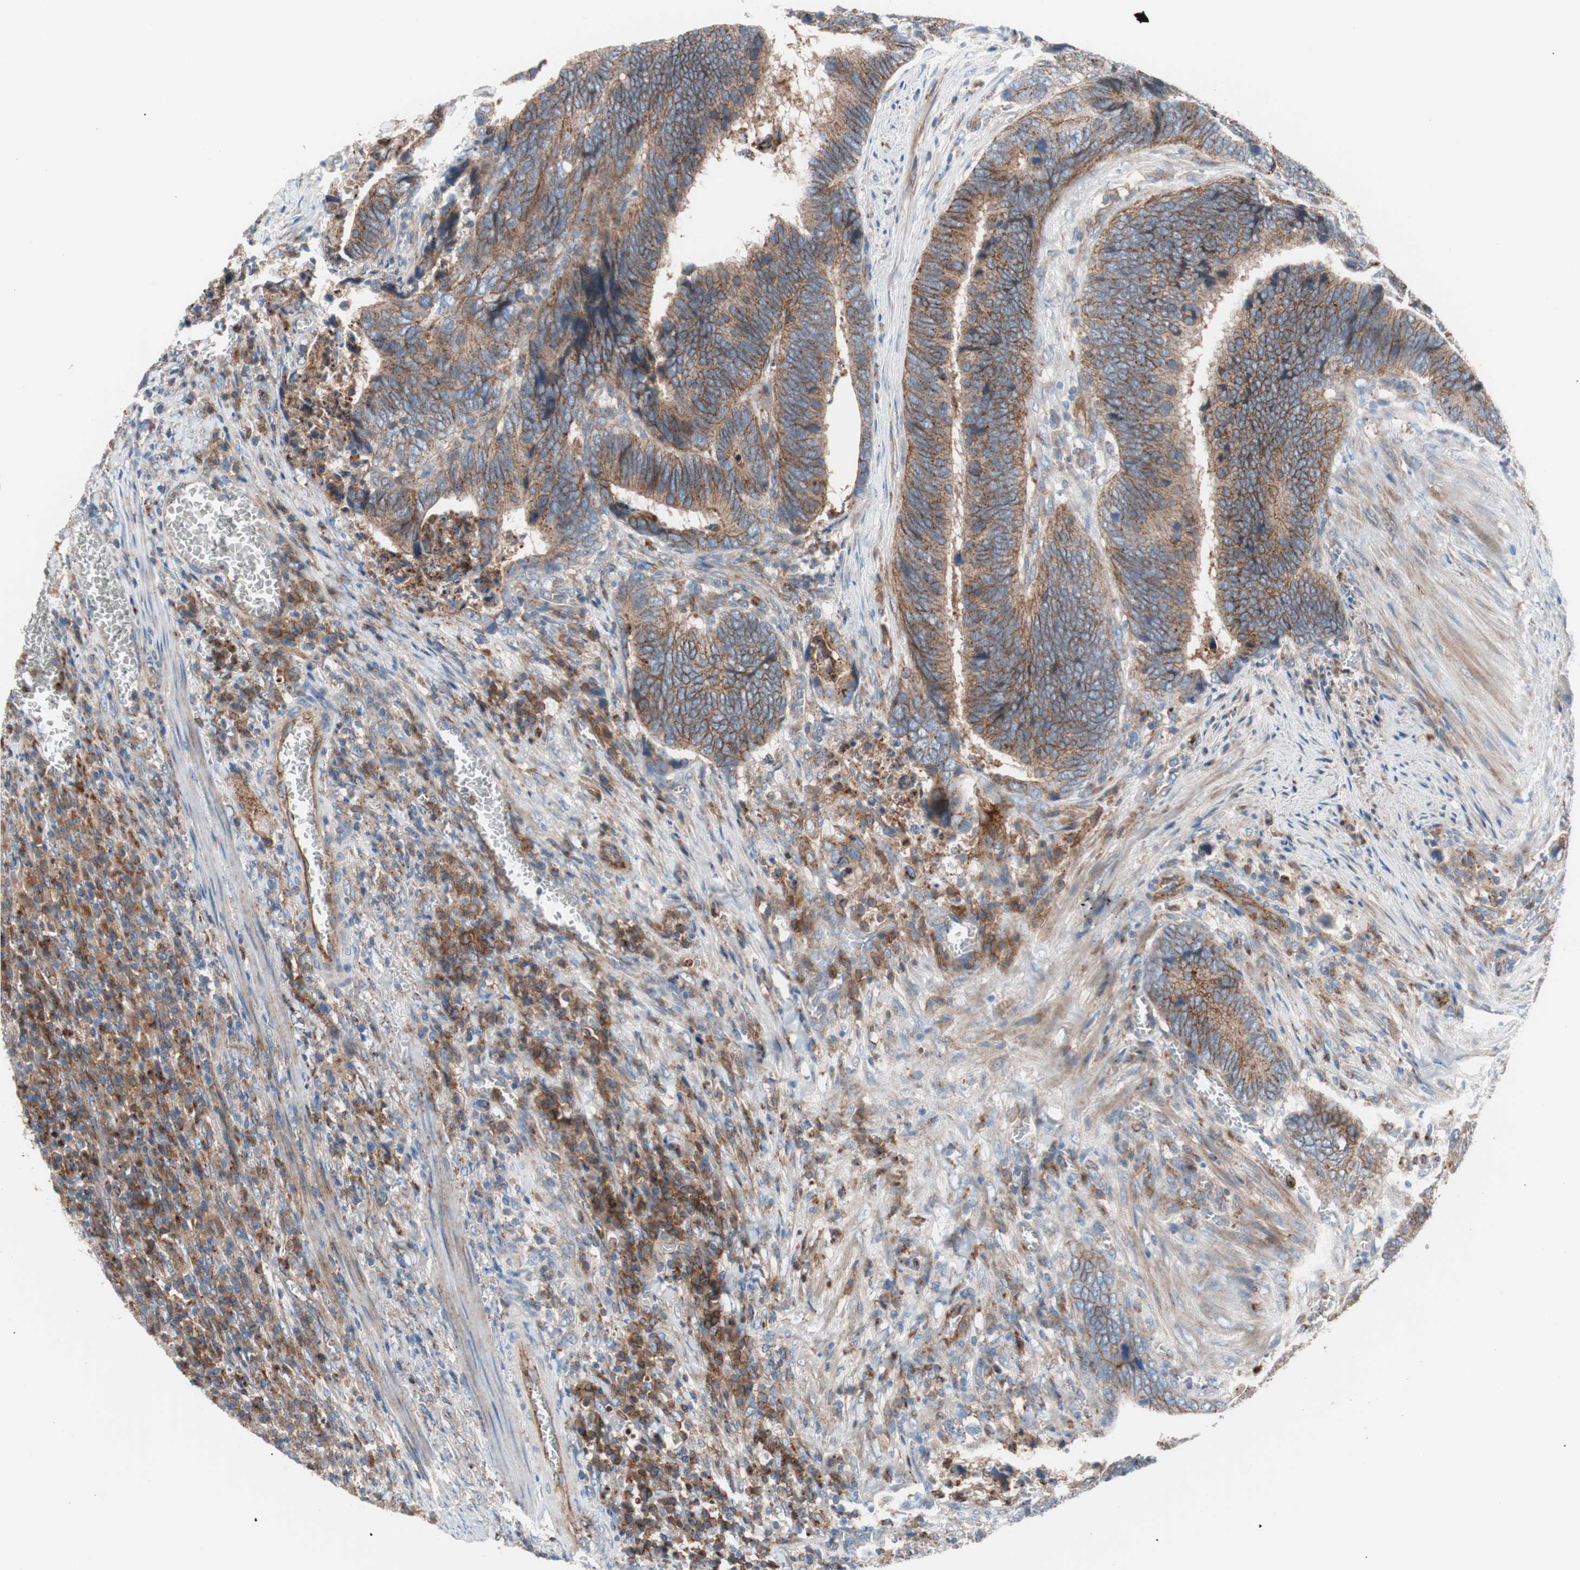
{"staining": {"intensity": "moderate", "quantity": ">75%", "location": "cytoplasmic/membranous"}, "tissue": "colorectal cancer", "cell_type": "Tumor cells", "image_type": "cancer", "snomed": [{"axis": "morphology", "description": "Adenocarcinoma, NOS"}, {"axis": "topography", "description": "Colon"}], "caption": "The immunohistochemical stain shows moderate cytoplasmic/membranous expression in tumor cells of colorectal cancer (adenocarcinoma) tissue.", "gene": "FLOT2", "patient": {"sex": "male", "age": 72}}